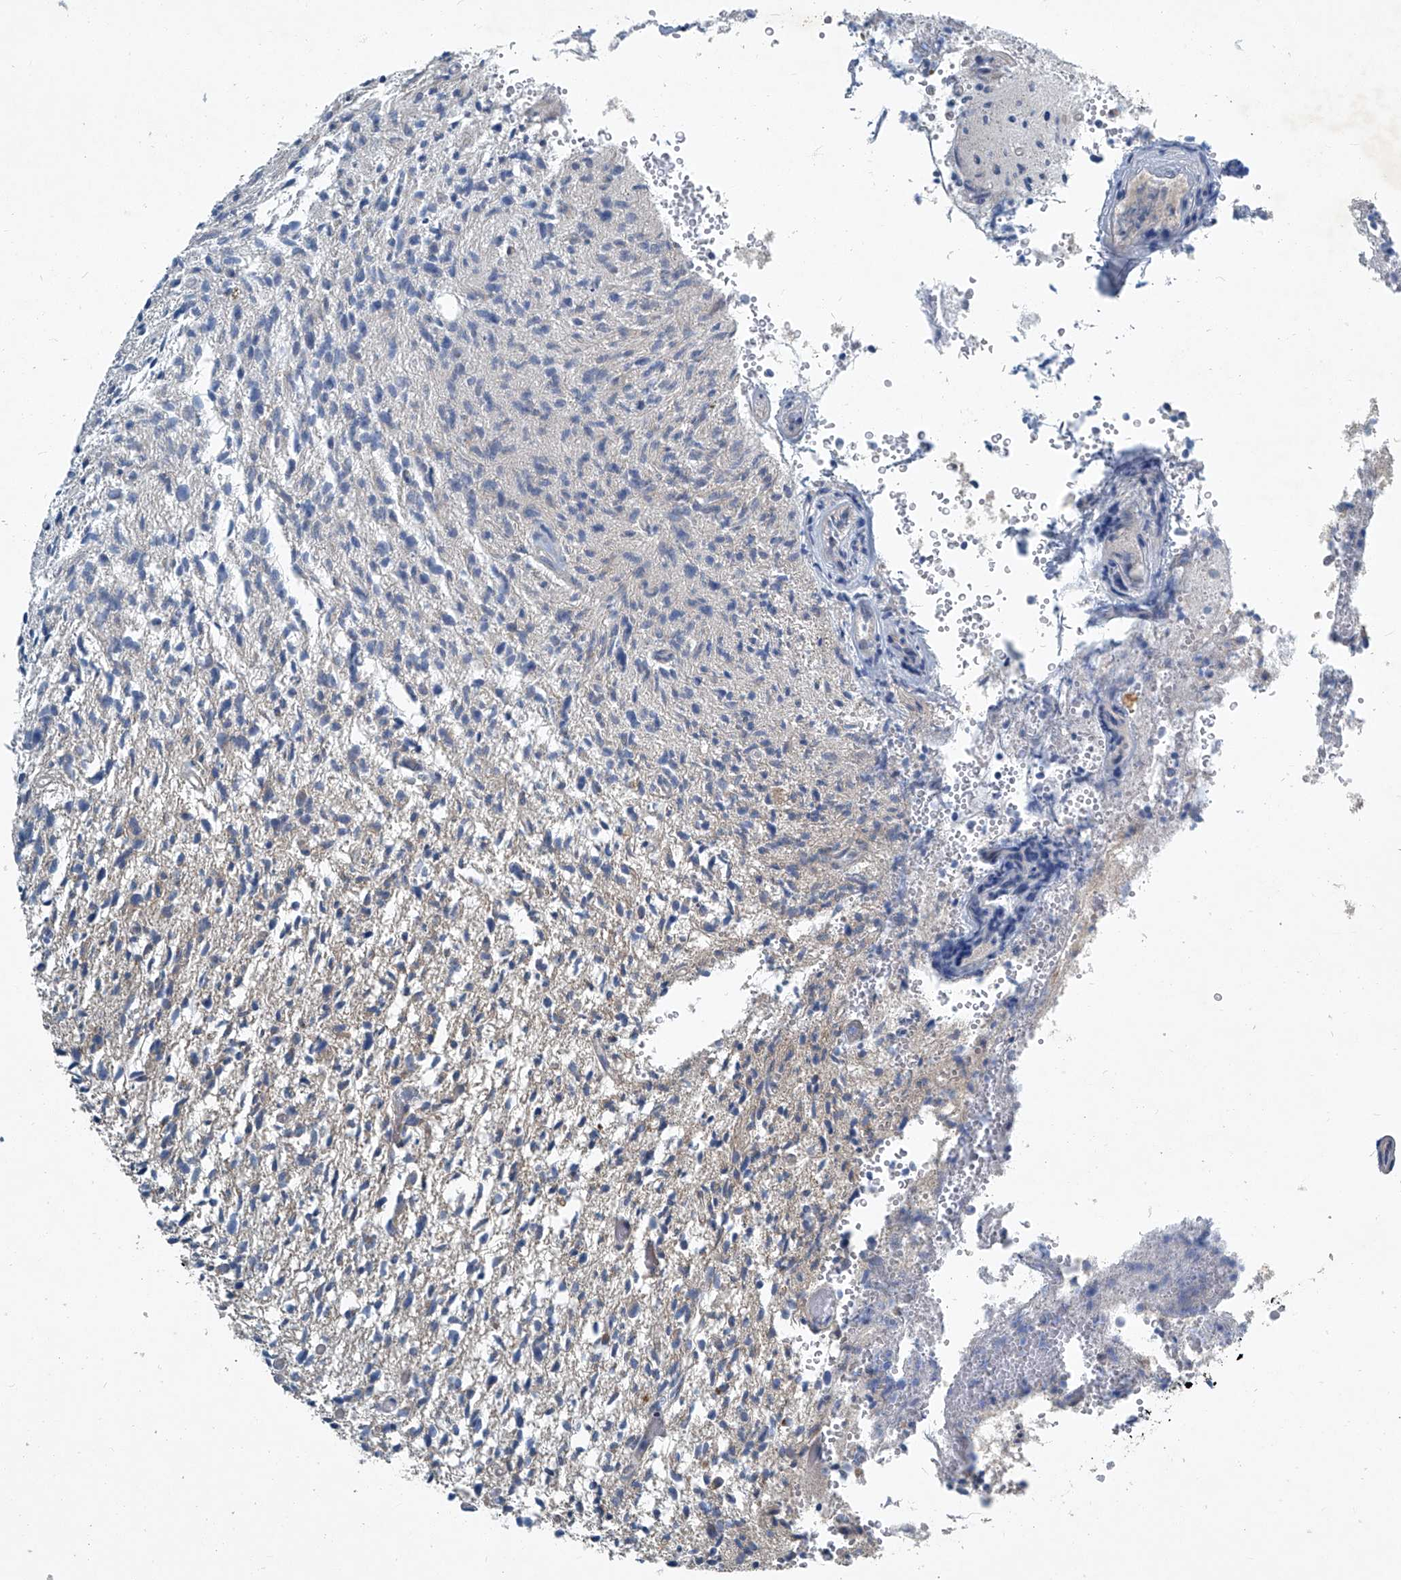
{"staining": {"intensity": "weak", "quantity": "25%-75%", "location": "cytoplasmic/membranous"}, "tissue": "glioma", "cell_type": "Tumor cells", "image_type": "cancer", "snomed": [{"axis": "morphology", "description": "Glioma, malignant, High grade"}, {"axis": "topography", "description": "Brain"}], "caption": "Immunohistochemical staining of malignant high-grade glioma demonstrates low levels of weak cytoplasmic/membranous positivity in approximately 25%-75% of tumor cells.", "gene": "SLC26A11", "patient": {"sex": "female", "age": 57}}